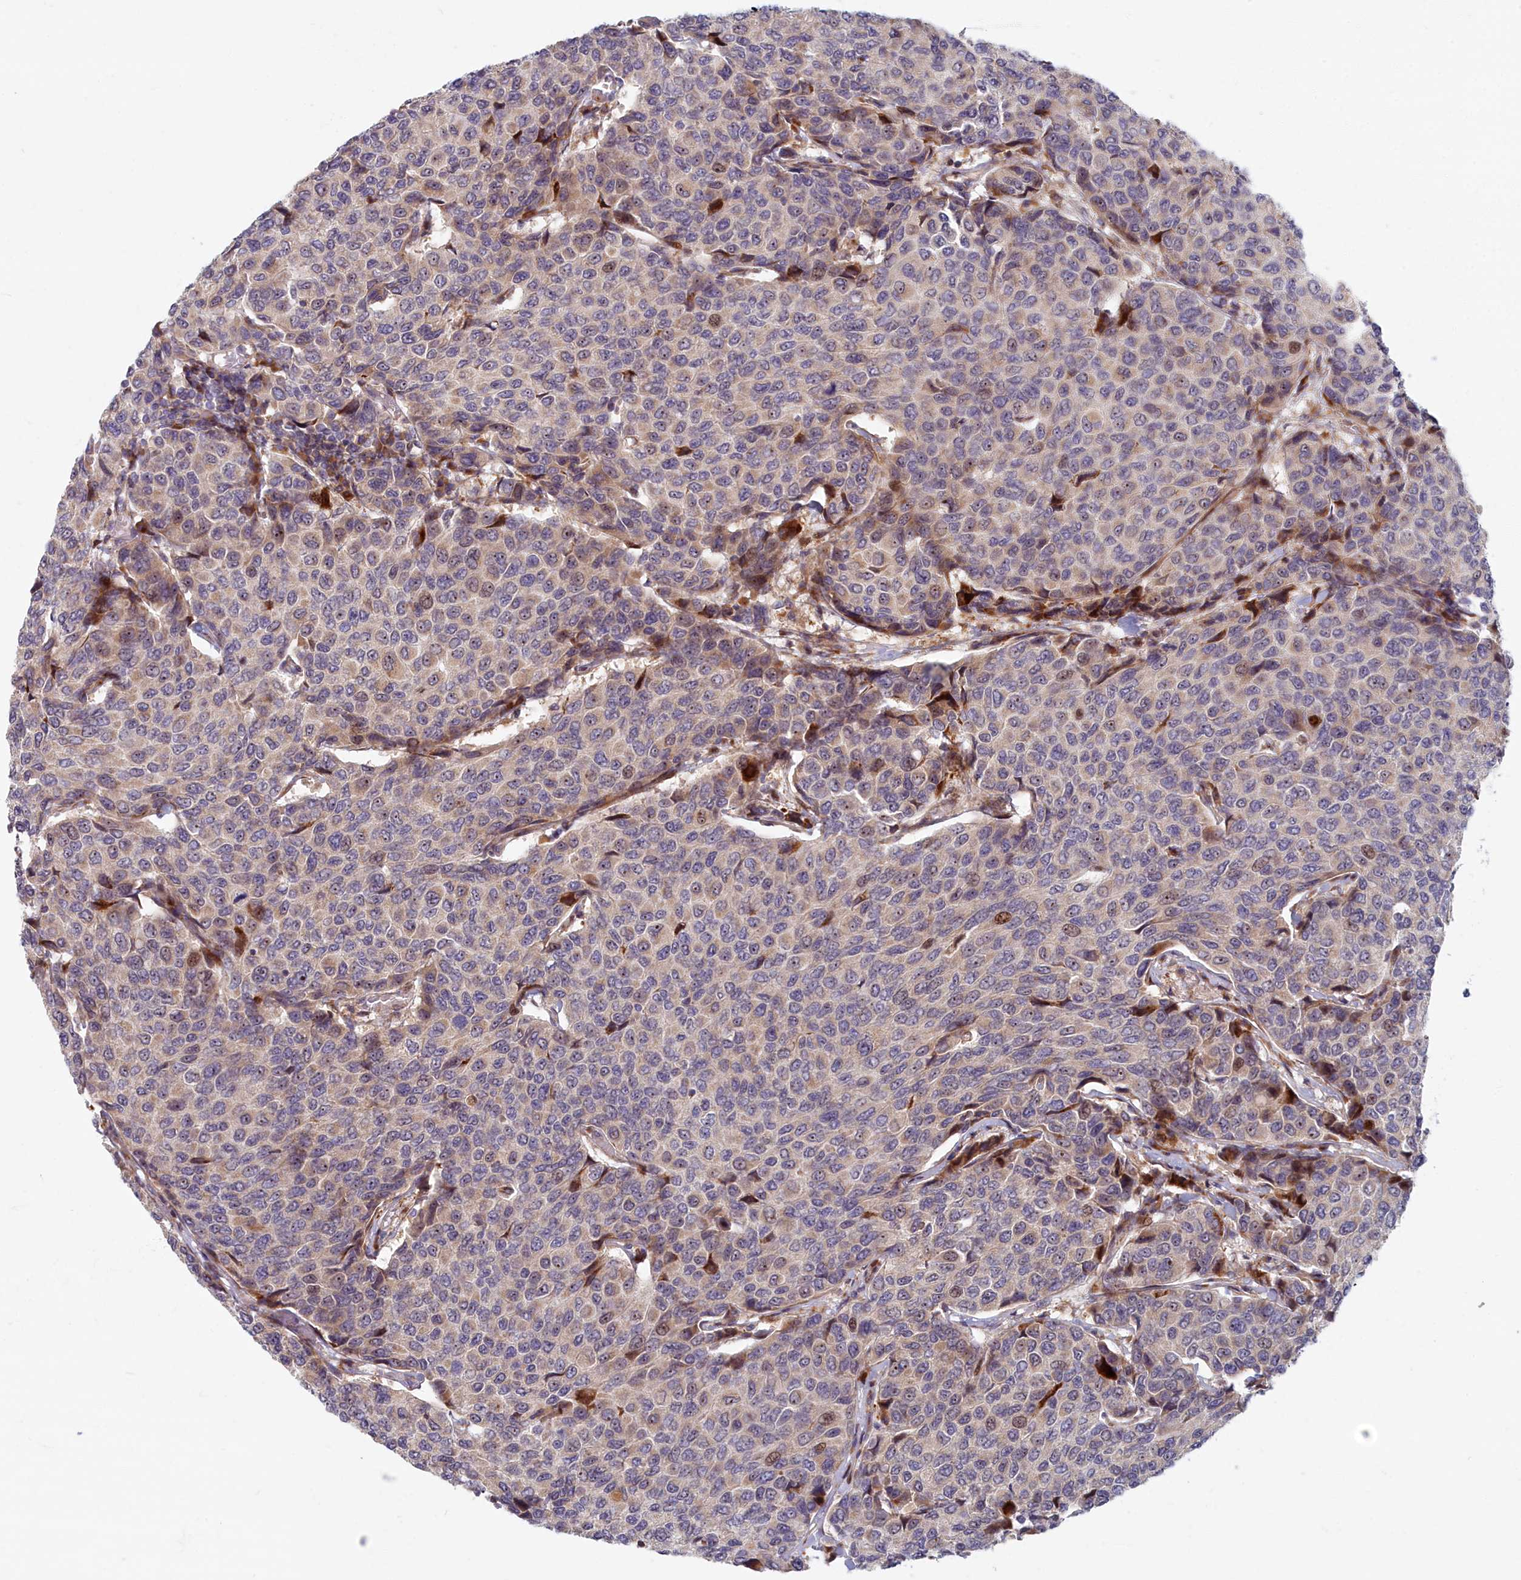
{"staining": {"intensity": "weak", "quantity": "<25%", "location": "nuclear"}, "tissue": "breast cancer", "cell_type": "Tumor cells", "image_type": "cancer", "snomed": [{"axis": "morphology", "description": "Duct carcinoma"}, {"axis": "topography", "description": "Breast"}], "caption": "This is an IHC micrograph of breast cancer (infiltrating ductal carcinoma). There is no staining in tumor cells.", "gene": "C15orf40", "patient": {"sex": "female", "age": 55}}